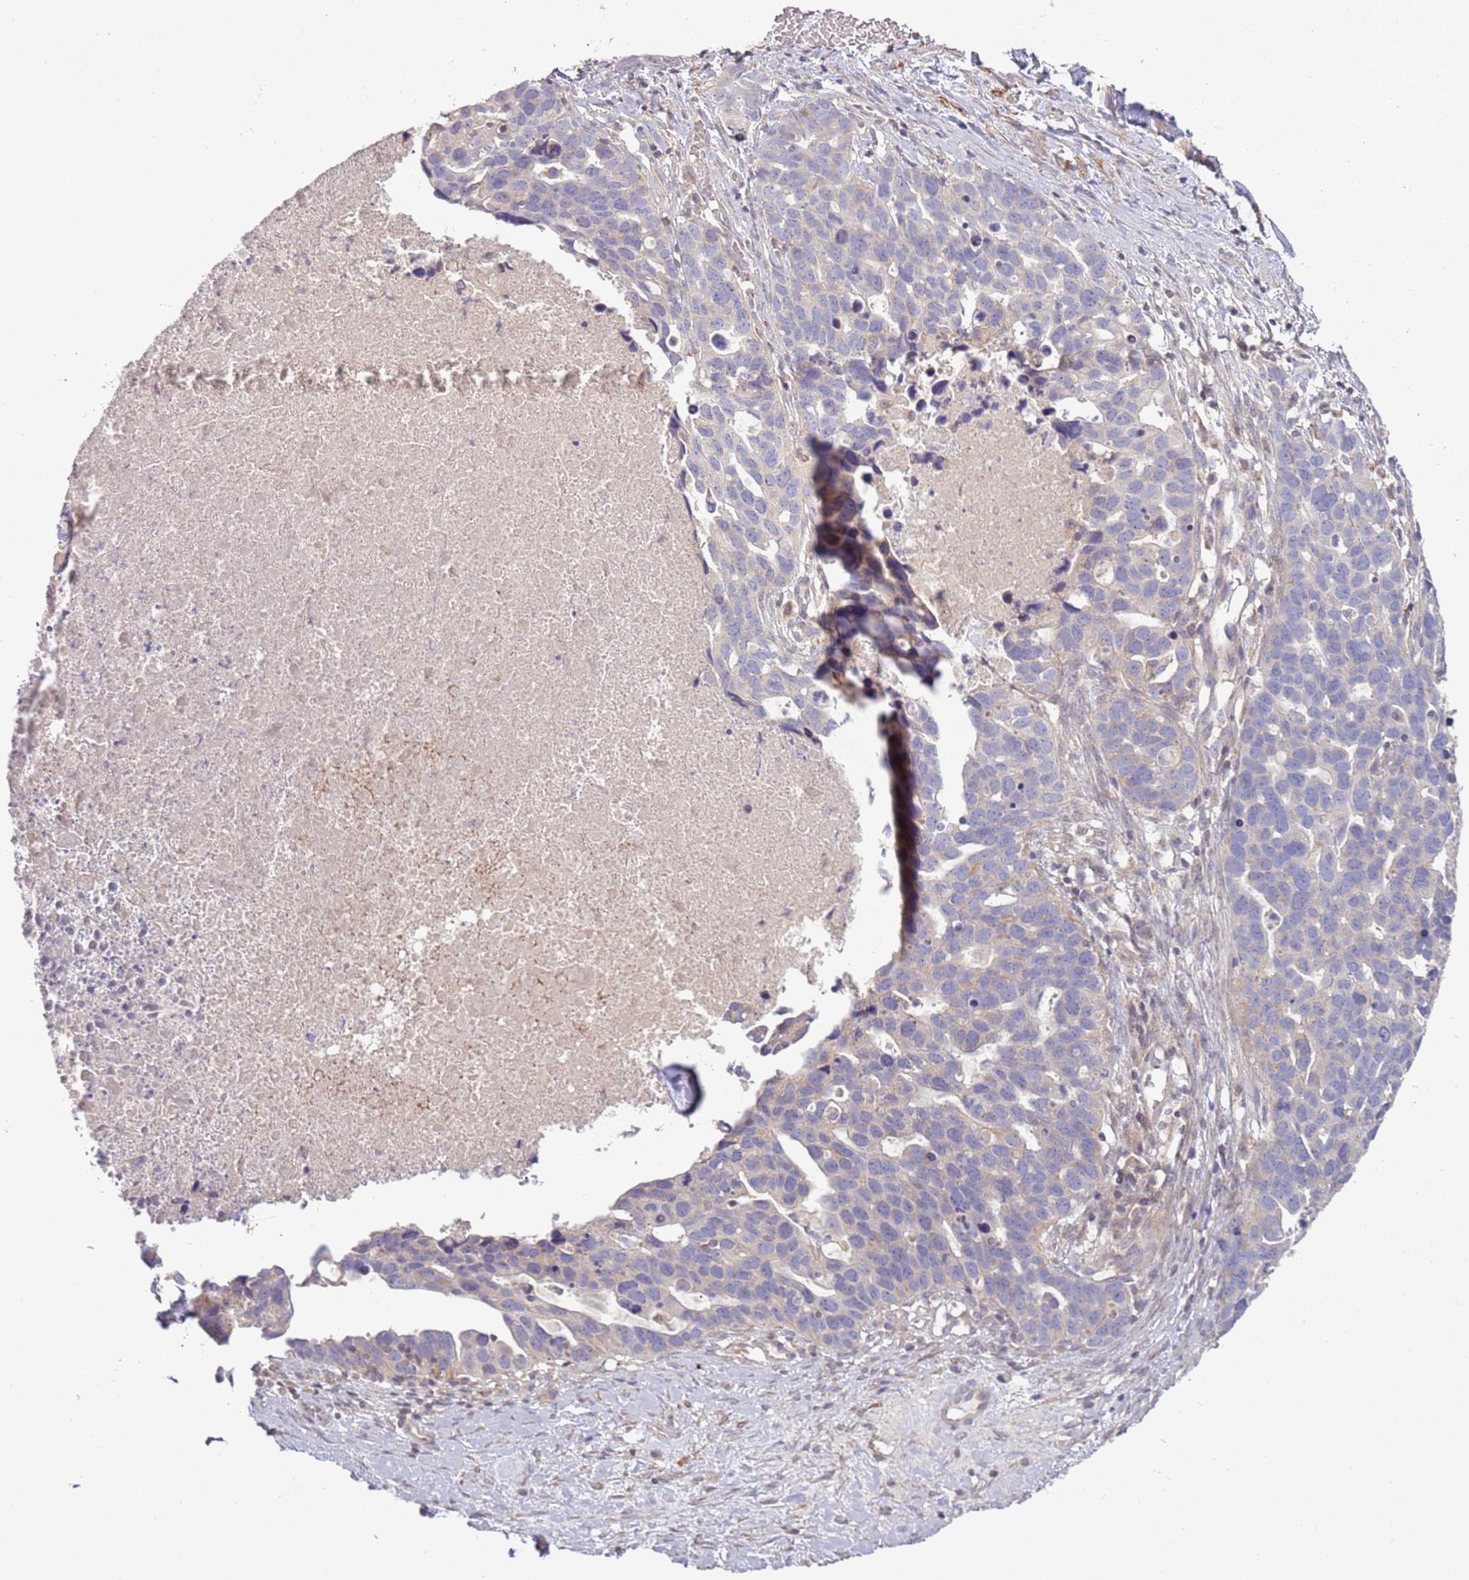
{"staining": {"intensity": "negative", "quantity": "none", "location": "none"}, "tissue": "ovarian cancer", "cell_type": "Tumor cells", "image_type": "cancer", "snomed": [{"axis": "morphology", "description": "Cystadenocarcinoma, serous, NOS"}, {"axis": "topography", "description": "Ovary"}], "caption": "An immunohistochemistry (IHC) micrograph of serous cystadenocarcinoma (ovarian) is shown. There is no staining in tumor cells of serous cystadenocarcinoma (ovarian).", "gene": "DTD2", "patient": {"sex": "female", "age": 54}}